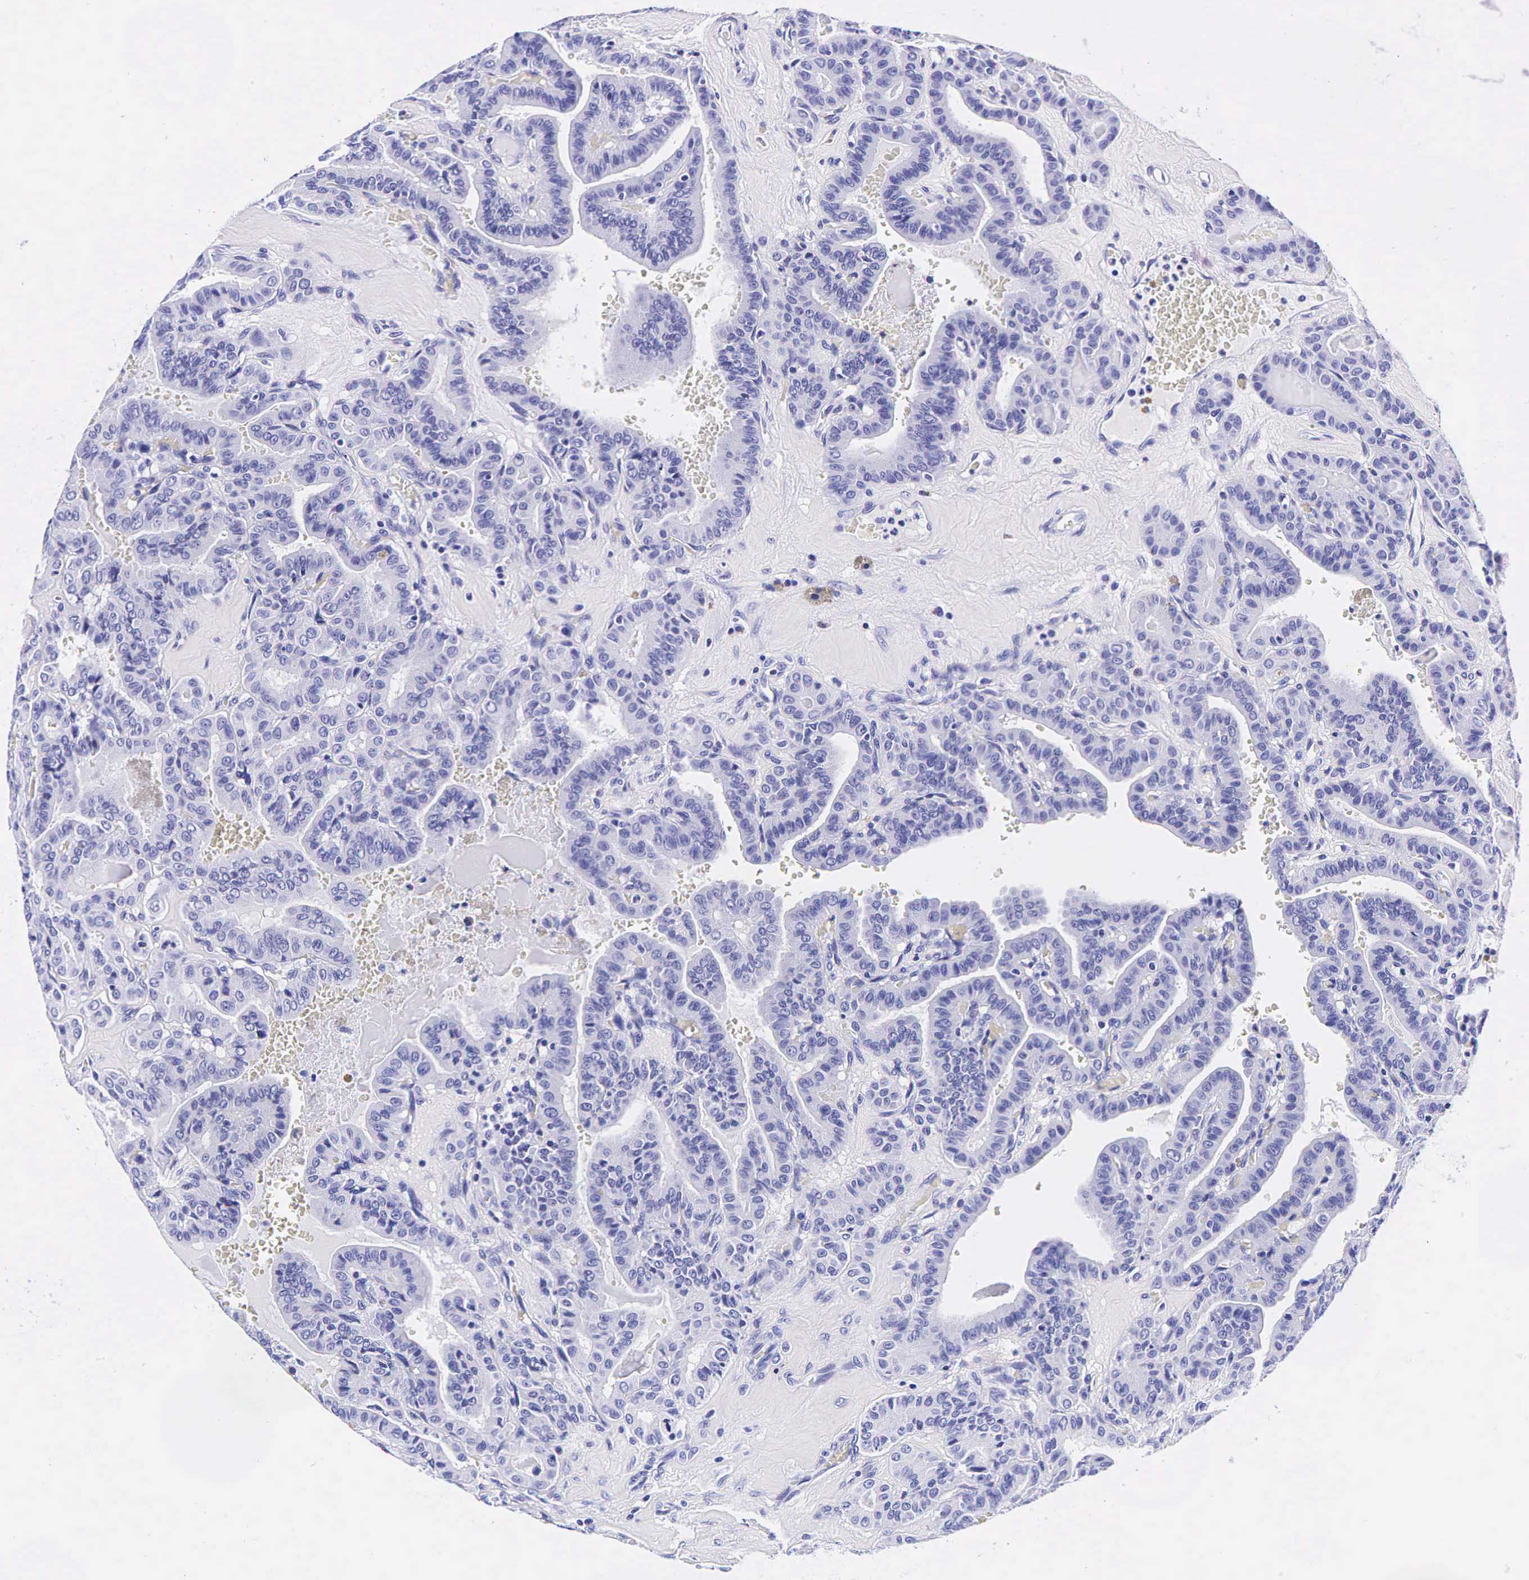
{"staining": {"intensity": "negative", "quantity": "none", "location": "none"}, "tissue": "thyroid cancer", "cell_type": "Tumor cells", "image_type": "cancer", "snomed": [{"axis": "morphology", "description": "Papillary adenocarcinoma, NOS"}, {"axis": "topography", "description": "Thyroid gland"}], "caption": "IHC image of neoplastic tissue: papillary adenocarcinoma (thyroid) stained with DAB (3,3'-diaminobenzidine) exhibits no significant protein expression in tumor cells.", "gene": "GCG", "patient": {"sex": "male", "age": 87}}